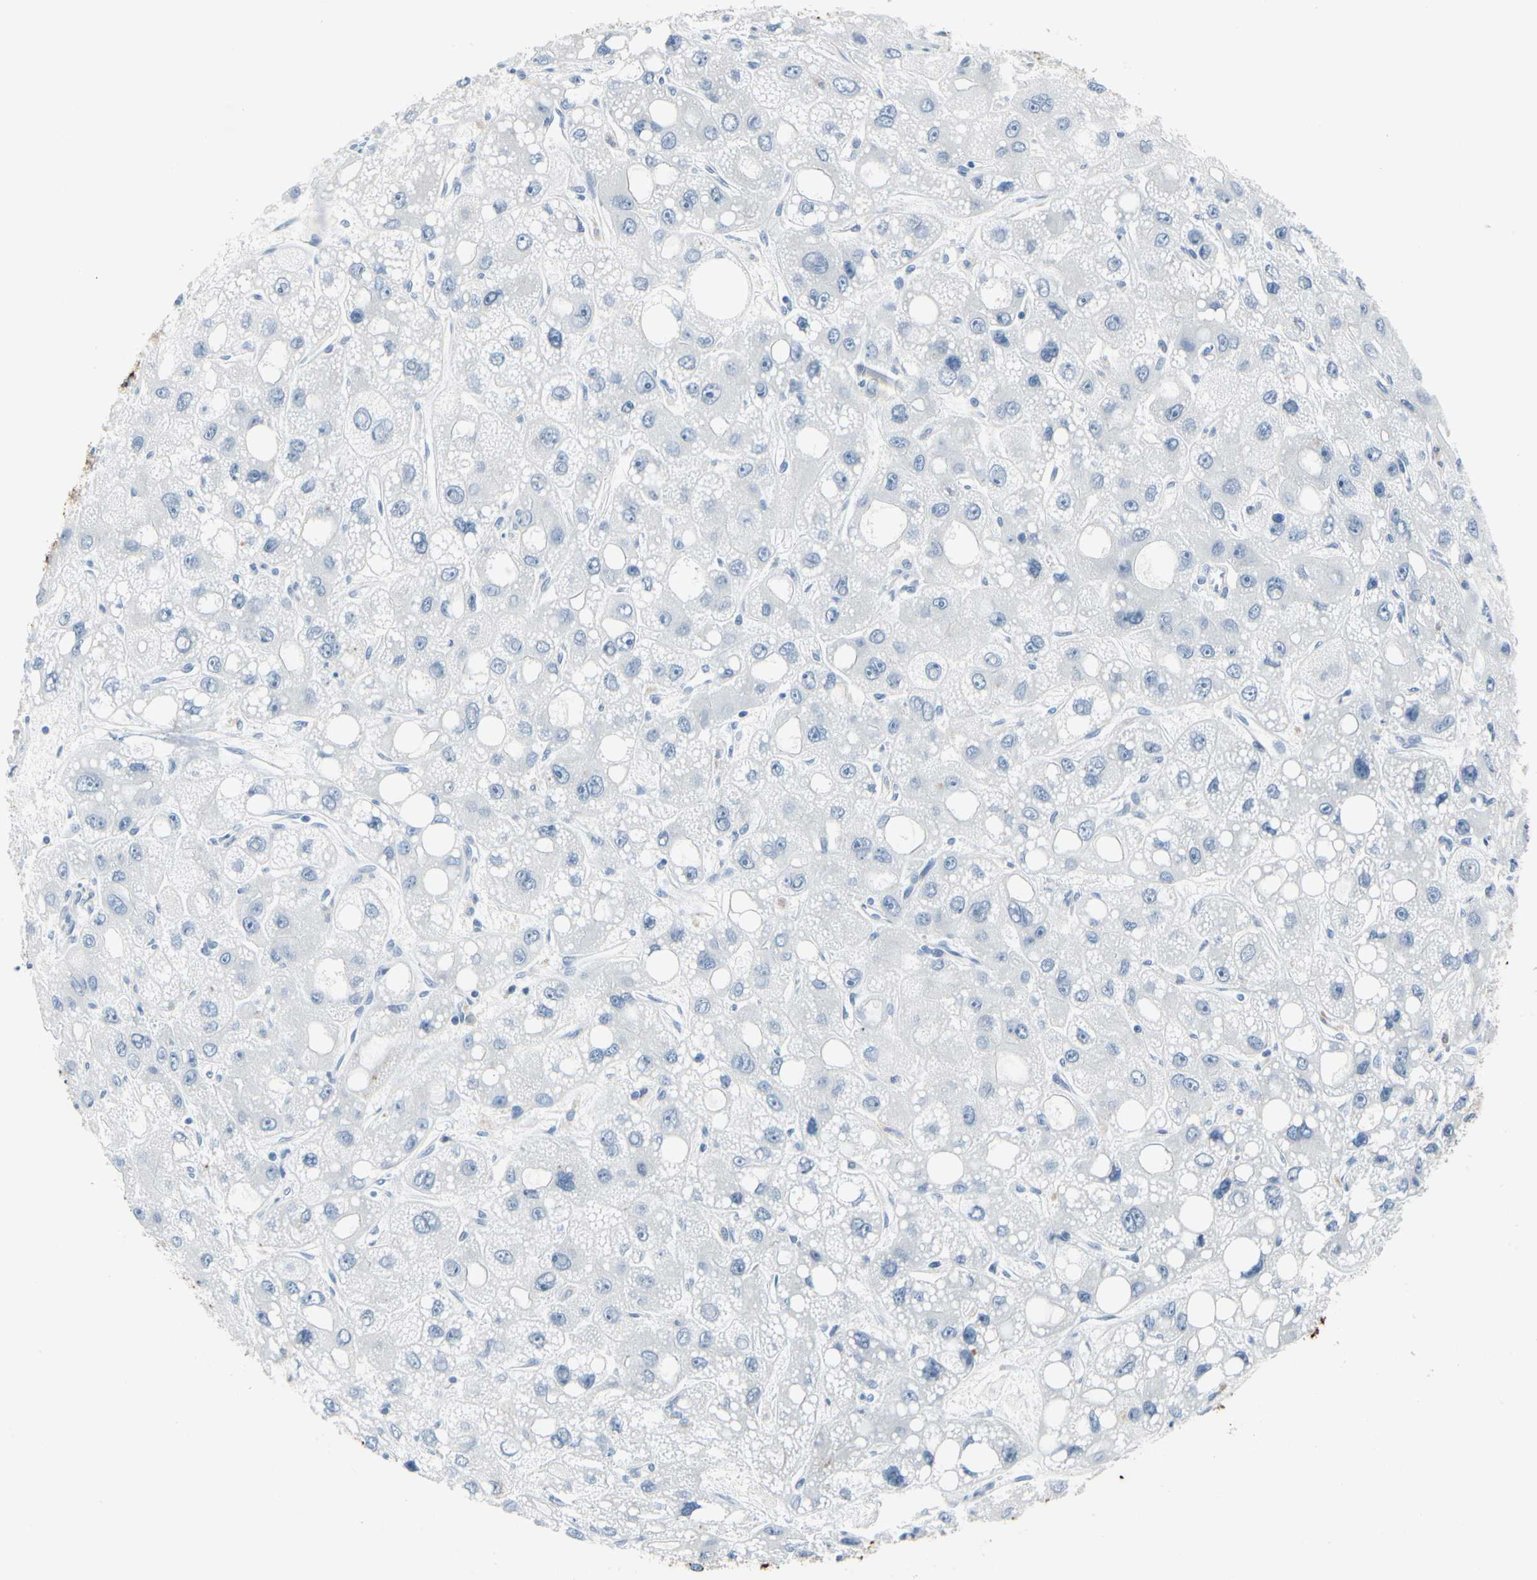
{"staining": {"intensity": "negative", "quantity": "none", "location": "none"}, "tissue": "liver cancer", "cell_type": "Tumor cells", "image_type": "cancer", "snomed": [{"axis": "morphology", "description": "Carcinoma, Hepatocellular, NOS"}, {"axis": "topography", "description": "Liver"}], "caption": "There is no significant staining in tumor cells of liver cancer.", "gene": "MUC5B", "patient": {"sex": "male", "age": 55}}